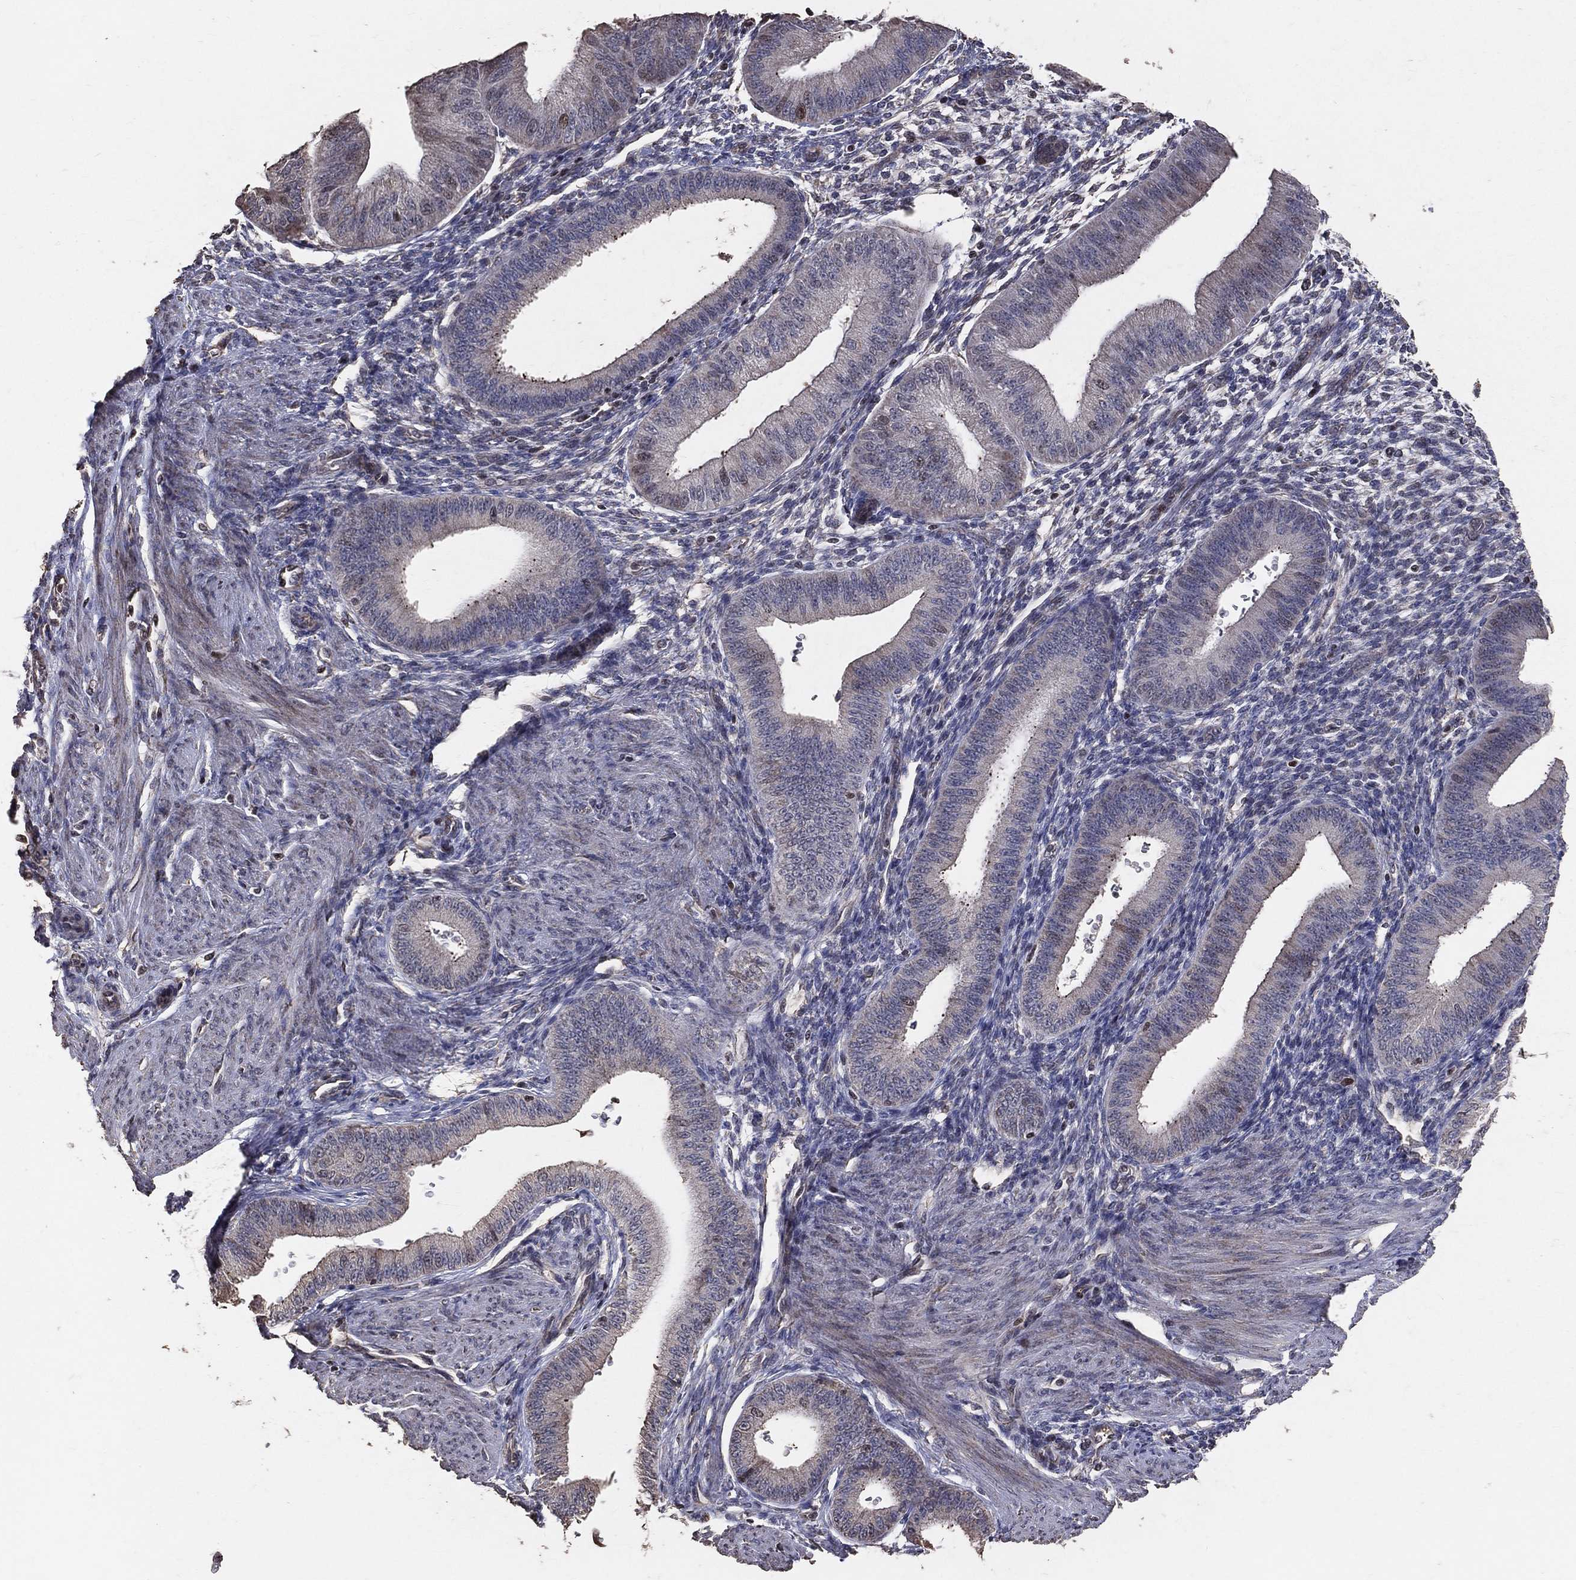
{"staining": {"intensity": "negative", "quantity": "none", "location": "none"}, "tissue": "endometrium", "cell_type": "Cells in endometrial stroma", "image_type": "normal", "snomed": [{"axis": "morphology", "description": "Normal tissue, NOS"}, {"axis": "topography", "description": "Endometrium"}], "caption": "IHC micrograph of normal endometrium stained for a protein (brown), which reveals no expression in cells in endometrial stroma.", "gene": "LY6K", "patient": {"sex": "female", "age": 39}}